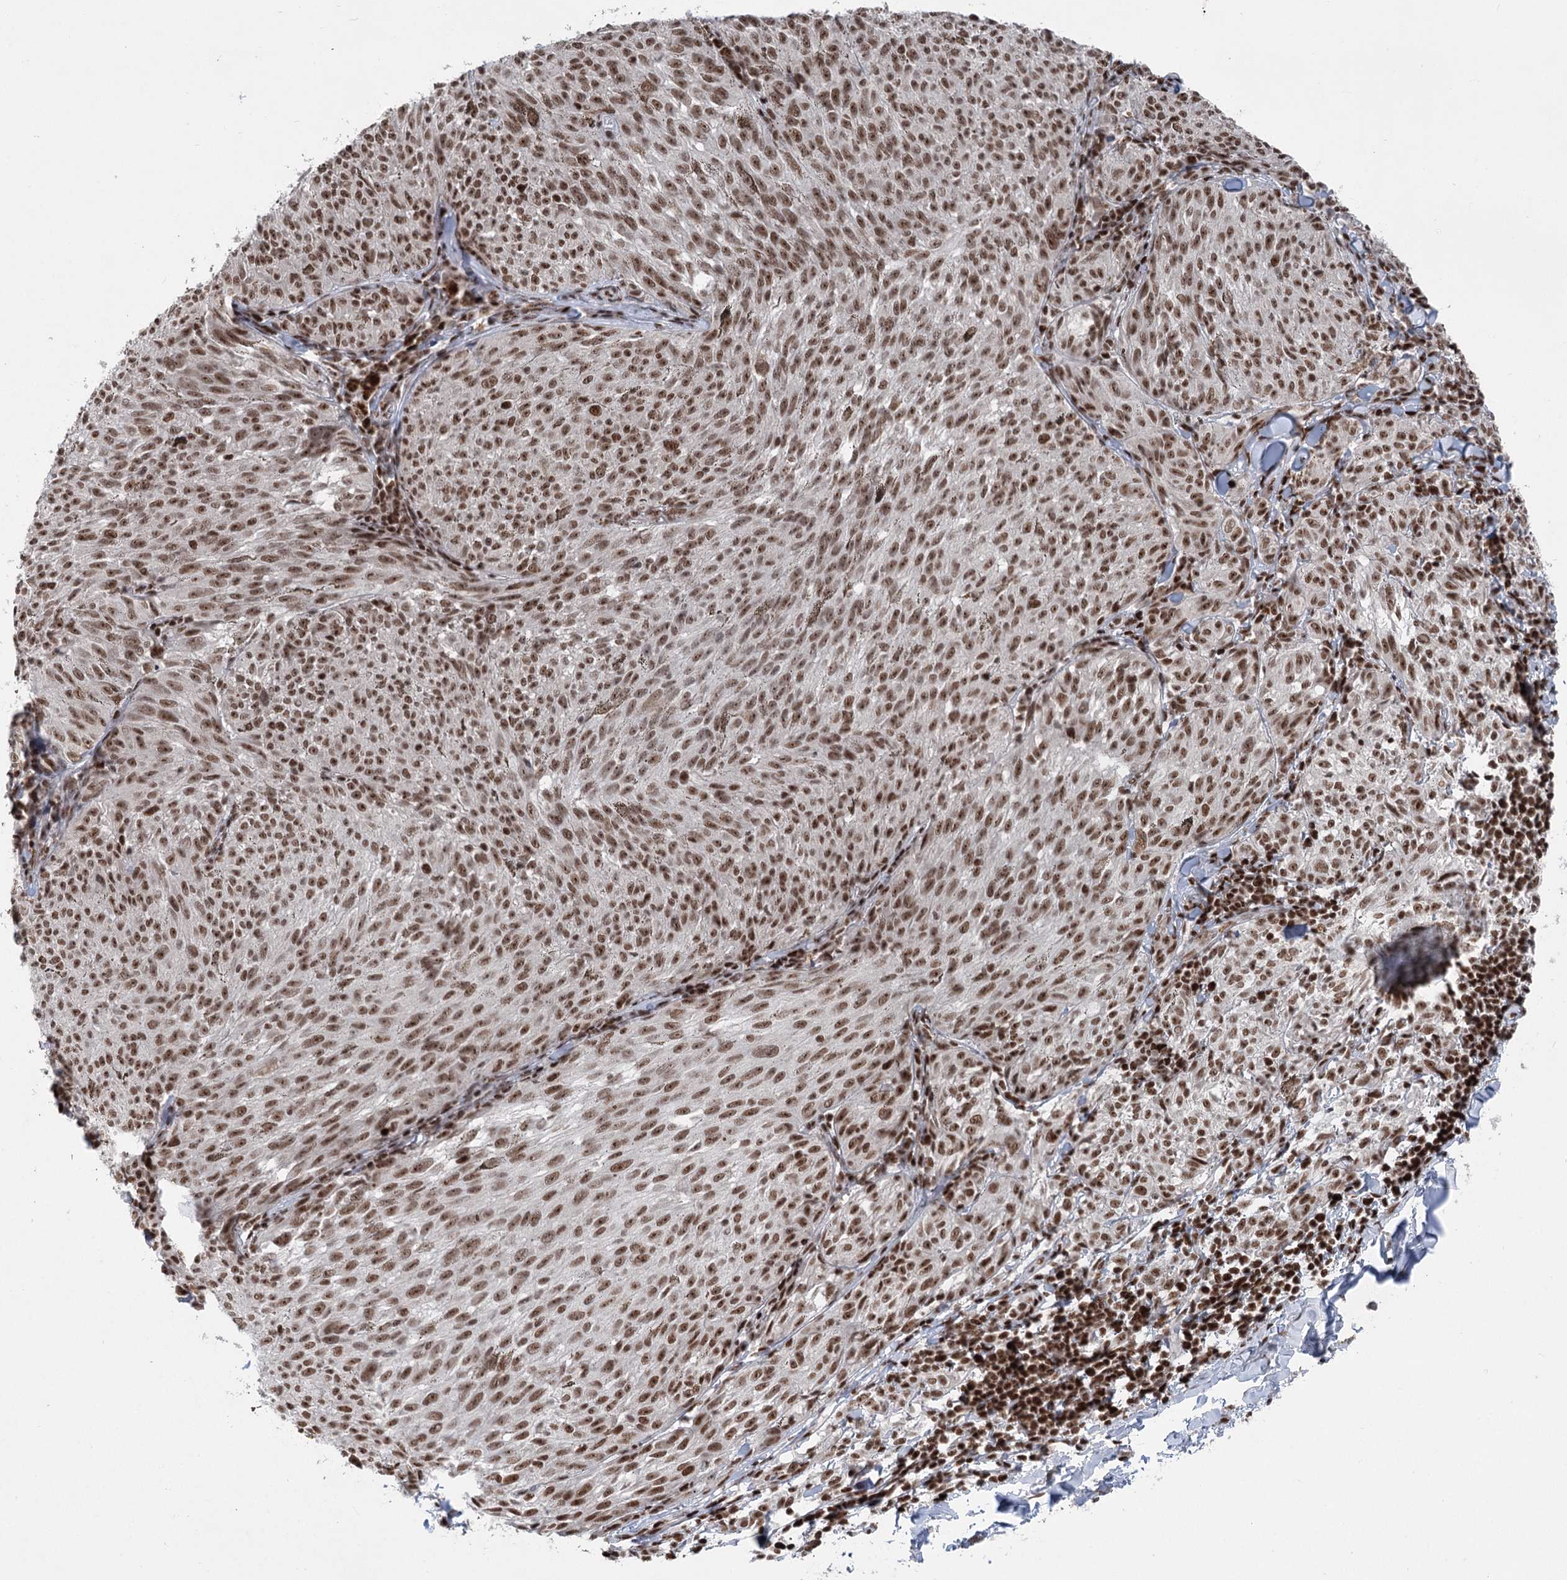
{"staining": {"intensity": "moderate", "quantity": ">75%", "location": "nuclear"}, "tissue": "melanoma", "cell_type": "Tumor cells", "image_type": "cancer", "snomed": [{"axis": "morphology", "description": "Malignant melanoma, NOS"}, {"axis": "topography", "description": "Skin"}], "caption": "Immunohistochemistry (IHC) (DAB (3,3'-diaminobenzidine)) staining of melanoma demonstrates moderate nuclear protein positivity in approximately >75% of tumor cells. The staining was performed using DAB (3,3'-diaminobenzidine), with brown indicating positive protein expression. Nuclei are stained blue with hematoxylin.", "gene": "CGGBP1", "patient": {"sex": "female", "age": 72}}